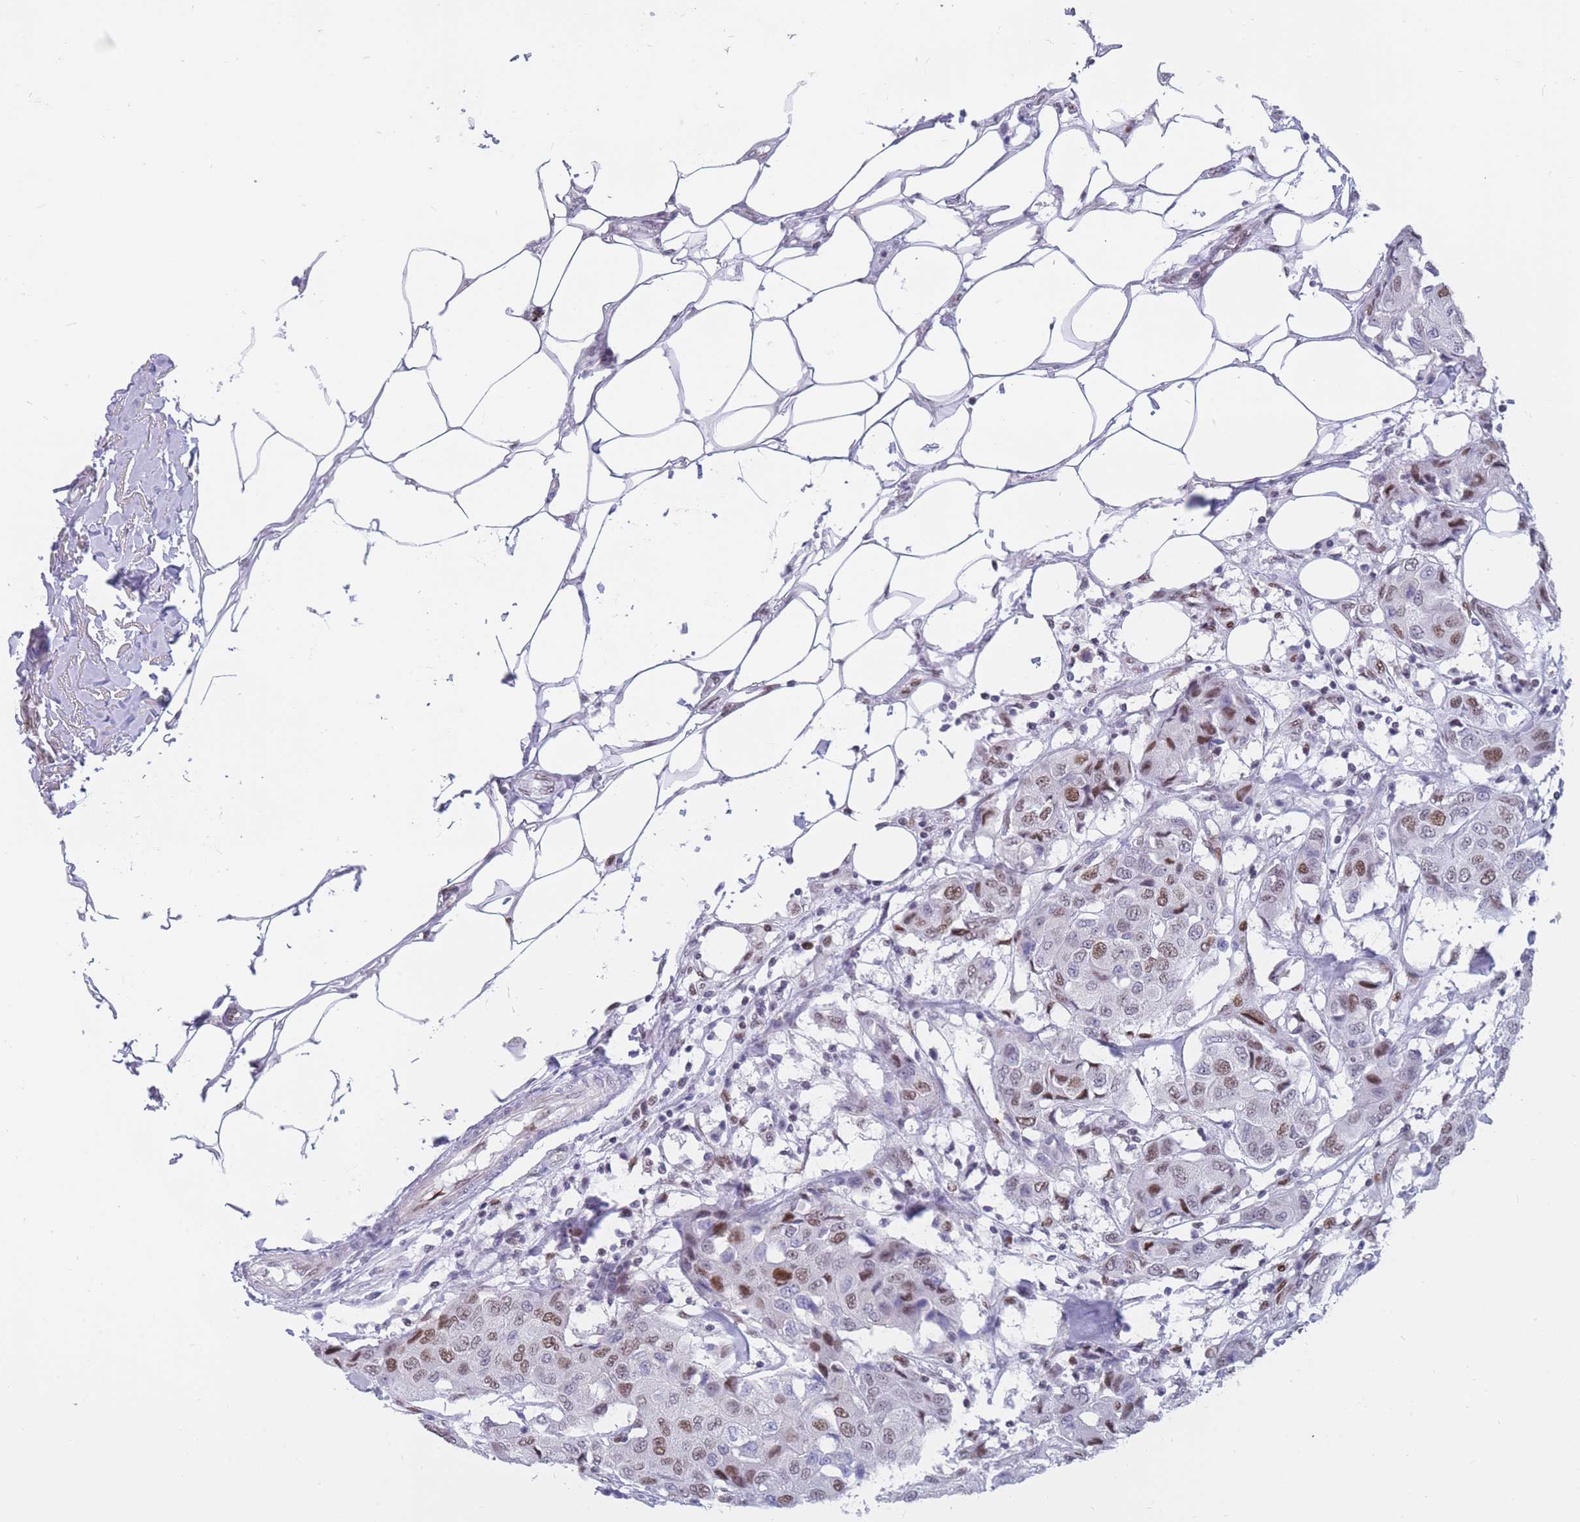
{"staining": {"intensity": "moderate", "quantity": ">75%", "location": "nuclear"}, "tissue": "breast cancer", "cell_type": "Tumor cells", "image_type": "cancer", "snomed": [{"axis": "morphology", "description": "Duct carcinoma"}, {"axis": "topography", "description": "Breast"}], "caption": "Protein expression analysis of breast cancer (infiltrating ductal carcinoma) demonstrates moderate nuclear positivity in approximately >75% of tumor cells.", "gene": "NASP", "patient": {"sex": "female", "age": 80}}